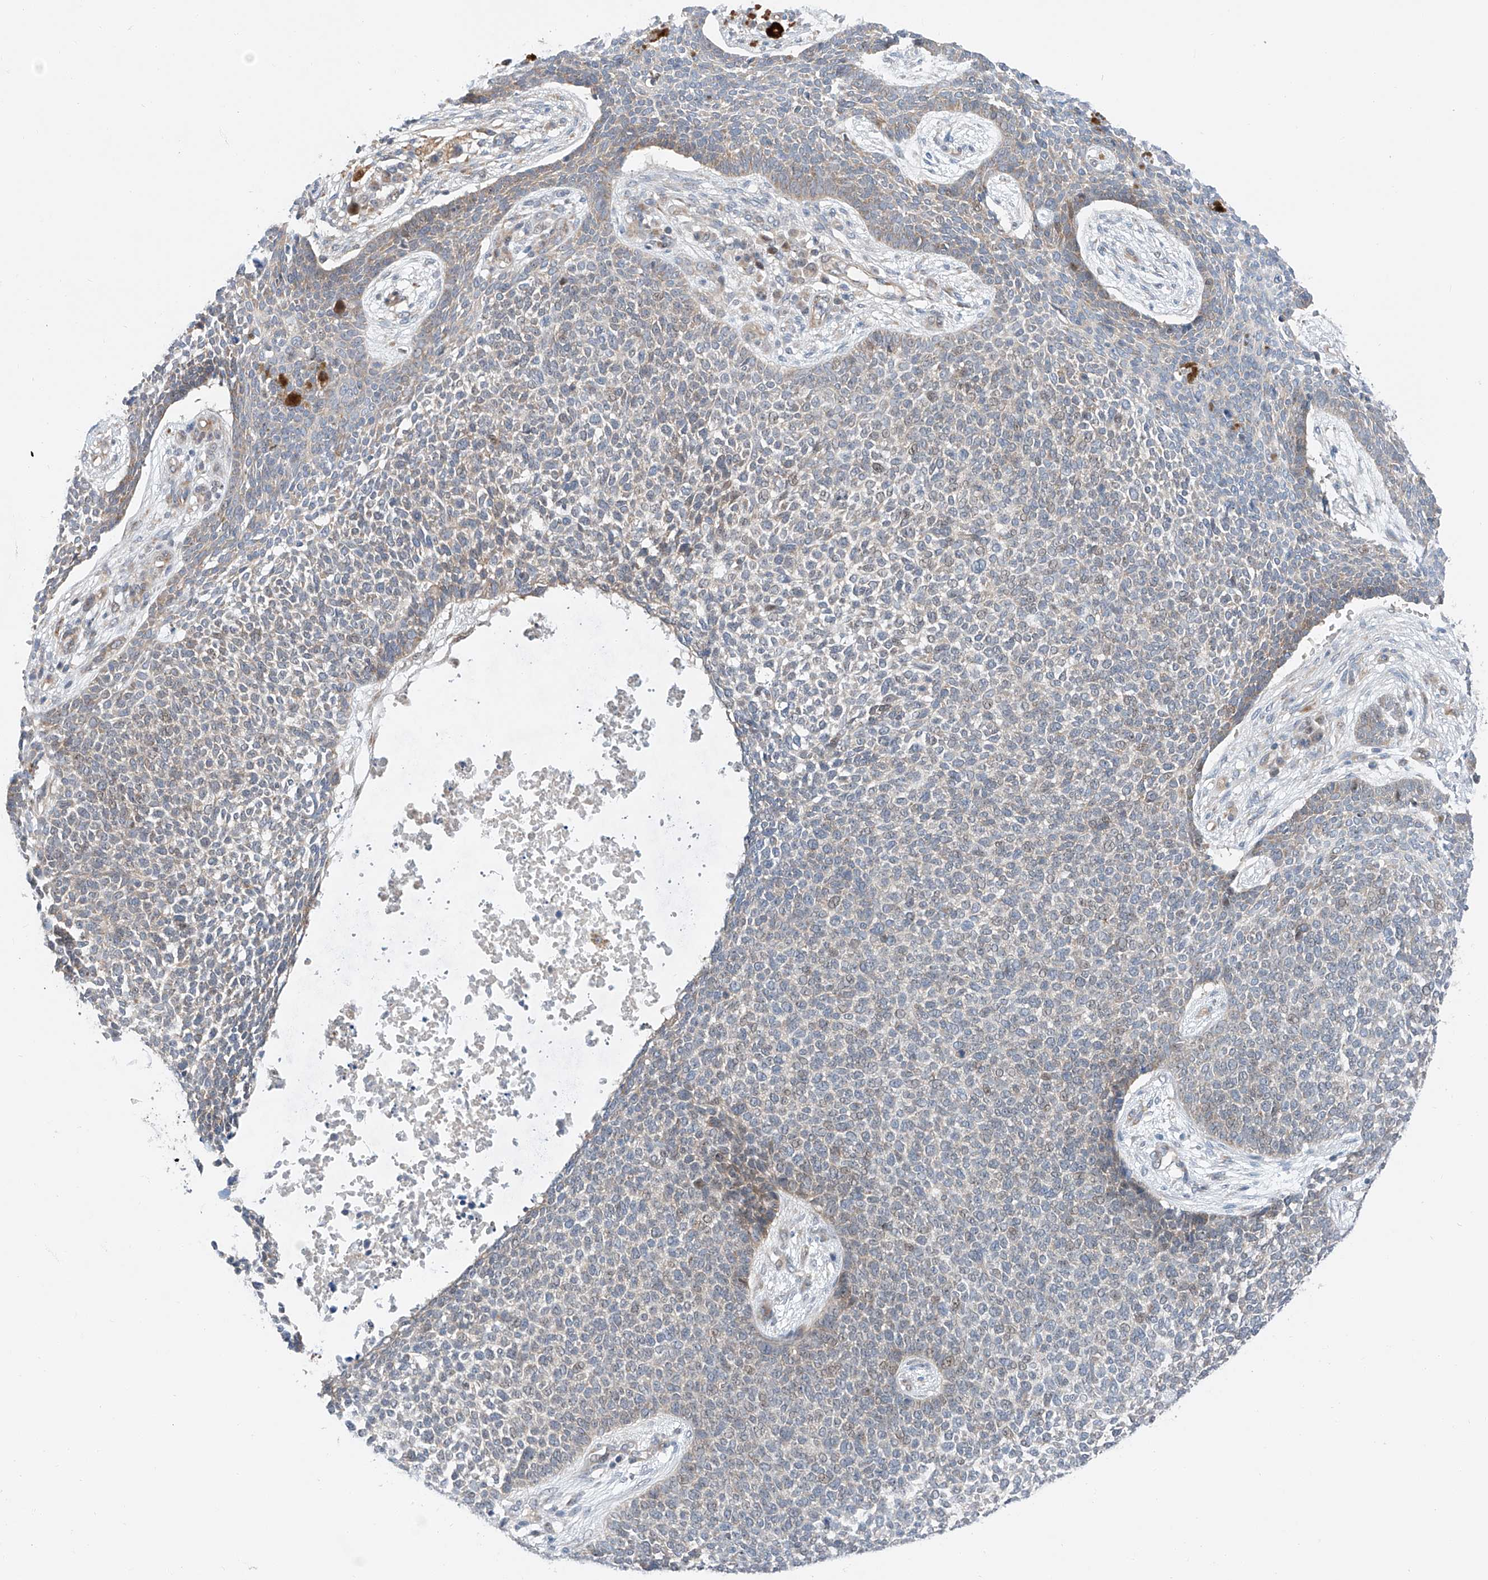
{"staining": {"intensity": "weak", "quantity": "<25%", "location": "nuclear"}, "tissue": "skin cancer", "cell_type": "Tumor cells", "image_type": "cancer", "snomed": [{"axis": "morphology", "description": "Basal cell carcinoma"}, {"axis": "topography", "description": "Skin"}], "caption": "The micrograph shows no significant staining in tumor cells of skin cancer.", "gene": "CLDND1", "patient": {"sex": "female", "age": 84}}